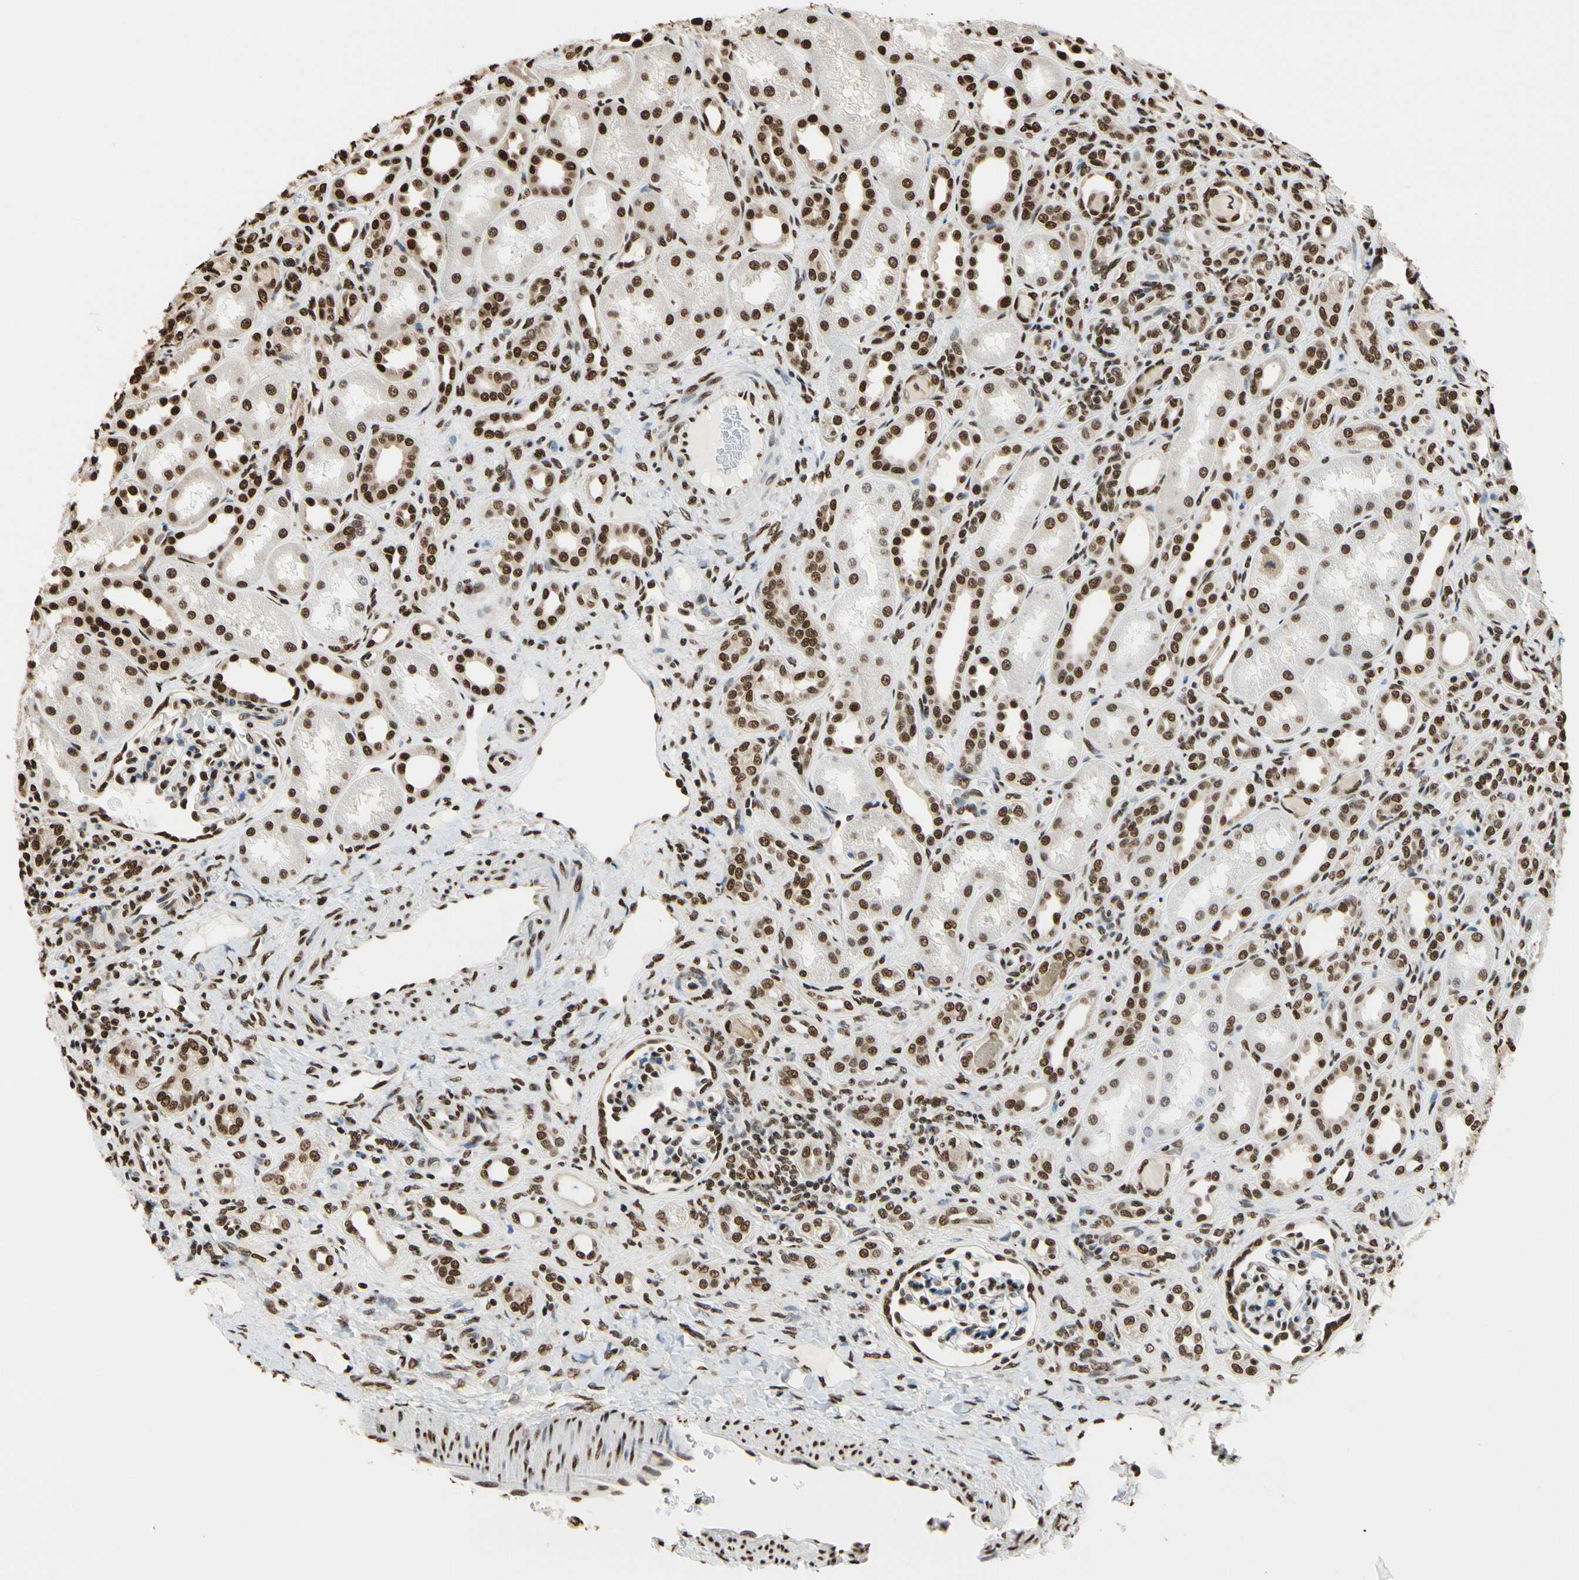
{"staining": {"intensity": "moderate", "quantity": "25%-75%", "location": "nuclear"}, "tissue": "kidney", "cell_type": "Cells in glomeruli", "image_type": "normal", "snomed": [{"axis": "morphology", "description": "Normal tissue, NOS"}, {"axis": "topography", "description": "Kidney"}], "caption": "Kidney stained with DAB (3,3'-diaminobenzidine) immunohistochemistry exhibits medium levels of moderate nuclear positivity in about 25%-75% of cells in glomeruli.", "gene": "HNRNPK", "patient": {"sex": "male", "age": 7}}